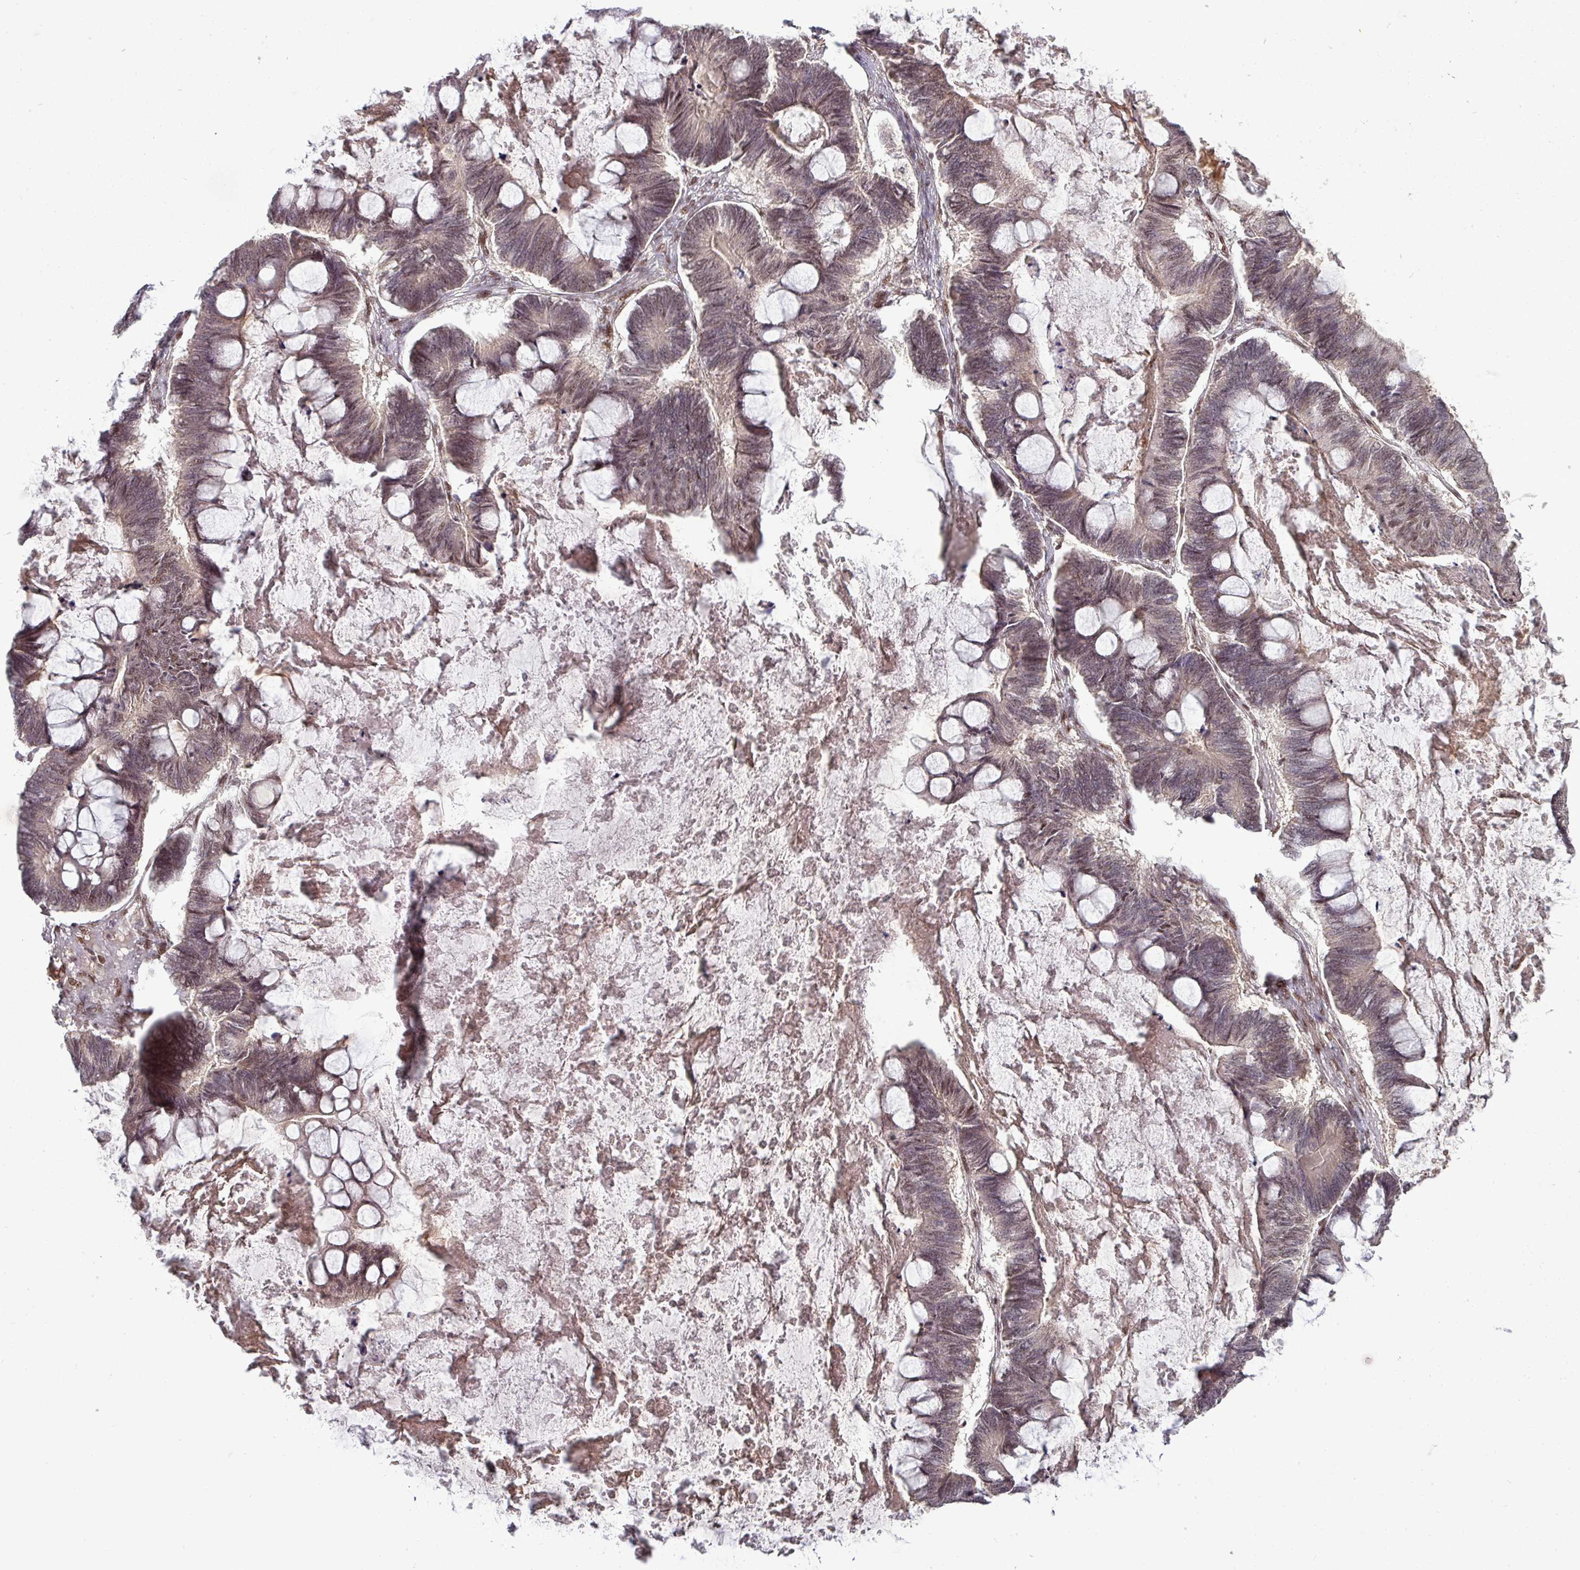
{"staining": {"intensity": "weak", "quantity": "25%-75%", "location": "nuclear"}, "tissue": "ovarian cancer", "cell_type": "Tumor cells", "image_type": "cancer", "snomed": [{"axis": "morphology", "description": "Cystadenocarcinoma, mucinous, NOS"}, {"axis": "topography", "description": "Ovary"}], "caption": "There is low levels of weak nuclear positivity in tumor cells of ovarian cancer (mucinous cystadenocarcinoma), as demonstrated by immunohistochemical staining (brown color).", "gene": "CIC", "patient": {"sex": "female", "age": 61}}